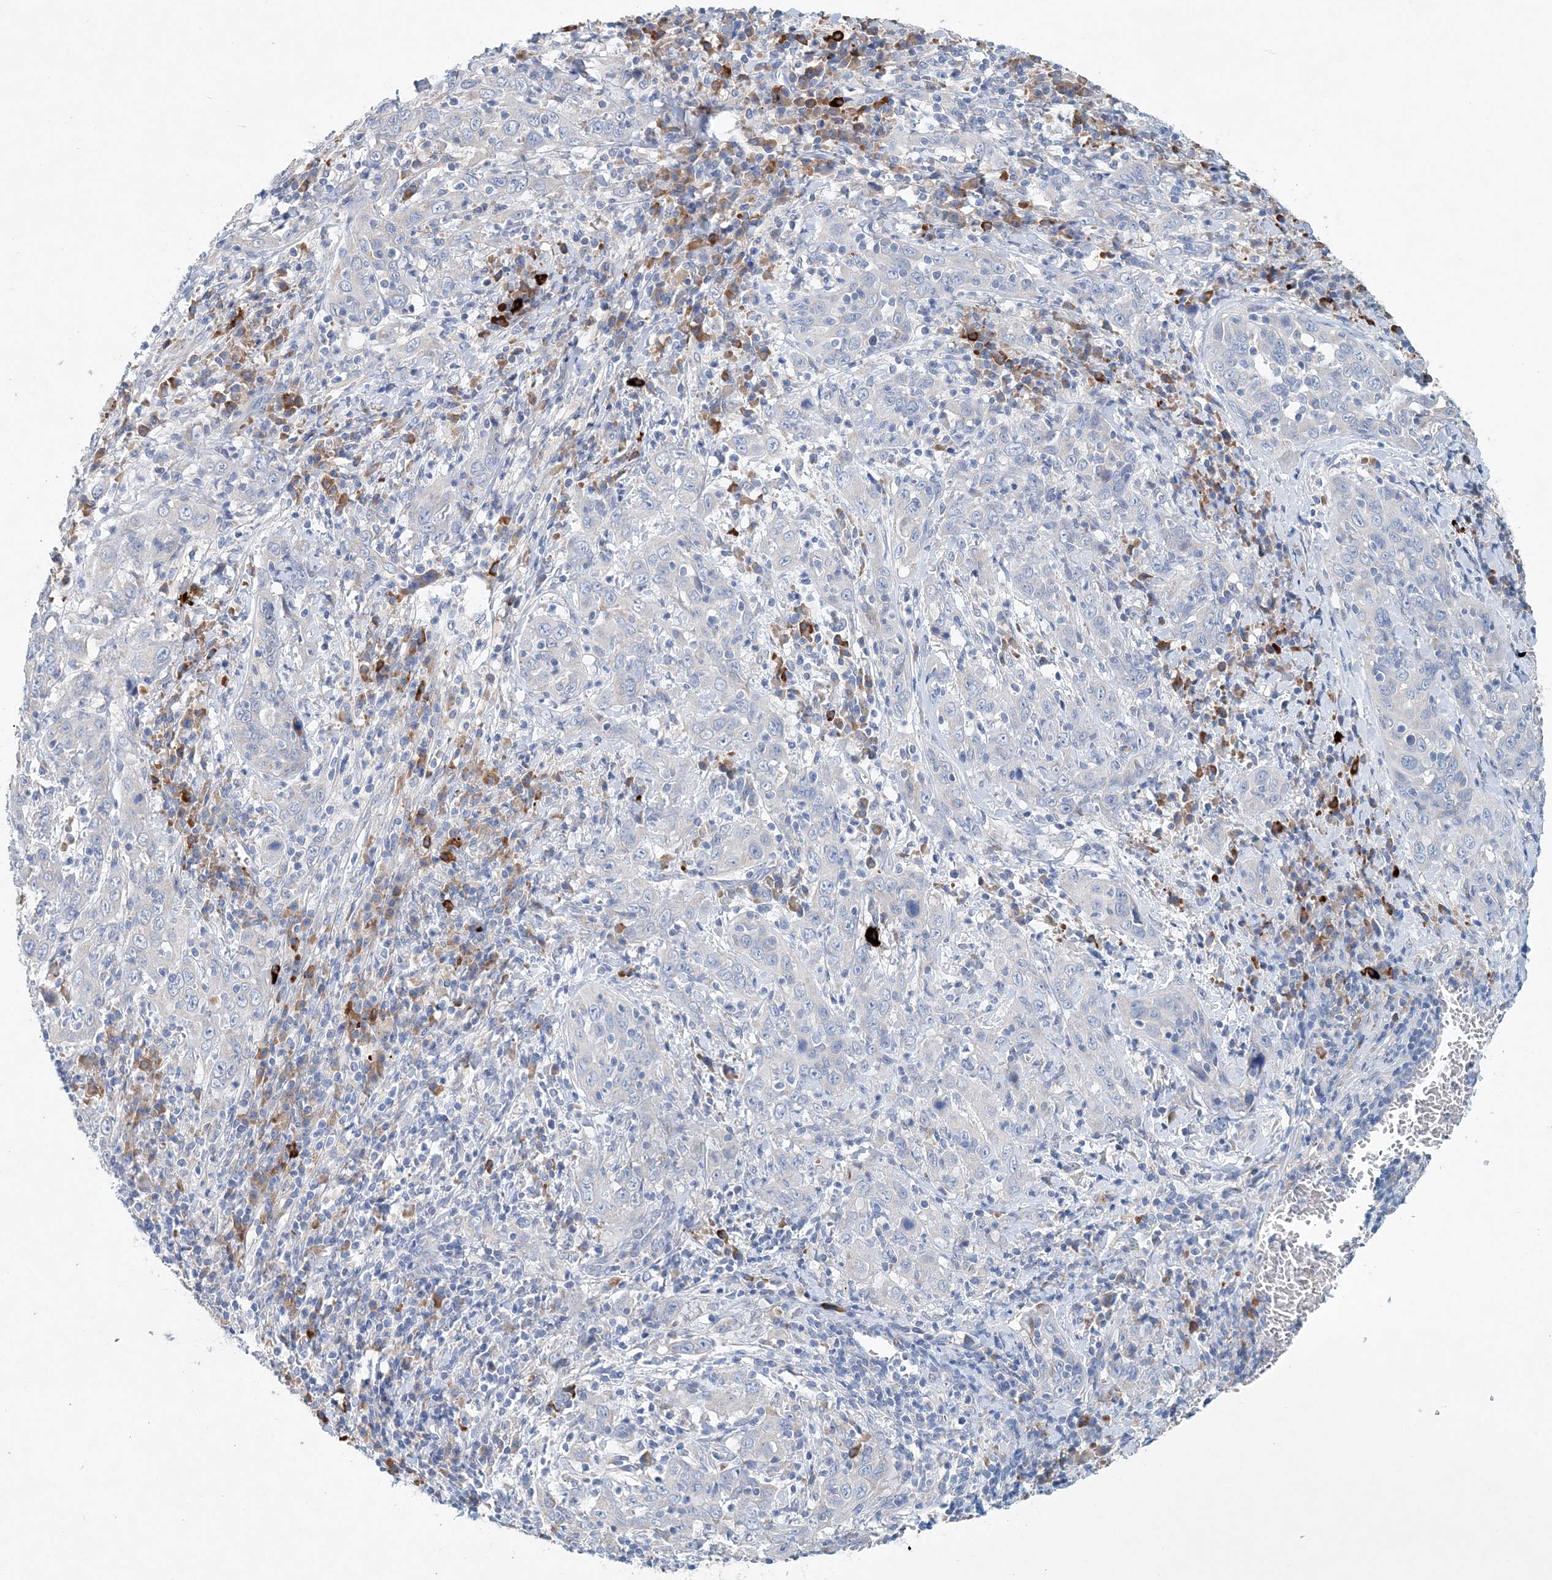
{"staining": {"intensity": "negative", "quantity": "none", "location": "none"}, "tissue": "cervical cancer", "cell_type": "Tumor cells", "image_type": "cancer", "snomed": [{"axis": "morphology", "description": "Squamous cell carcinoma, NOS"}, {"axis": "topography", "description": "Cervix"}], "caption": "This is an immunohistochemistry histopathology image of cervical cancer (squamous cell carcinoma). There is no positivity in tumor cells.", "gene": "PFN2", "patient": {"sex": "female", "age": 46}}